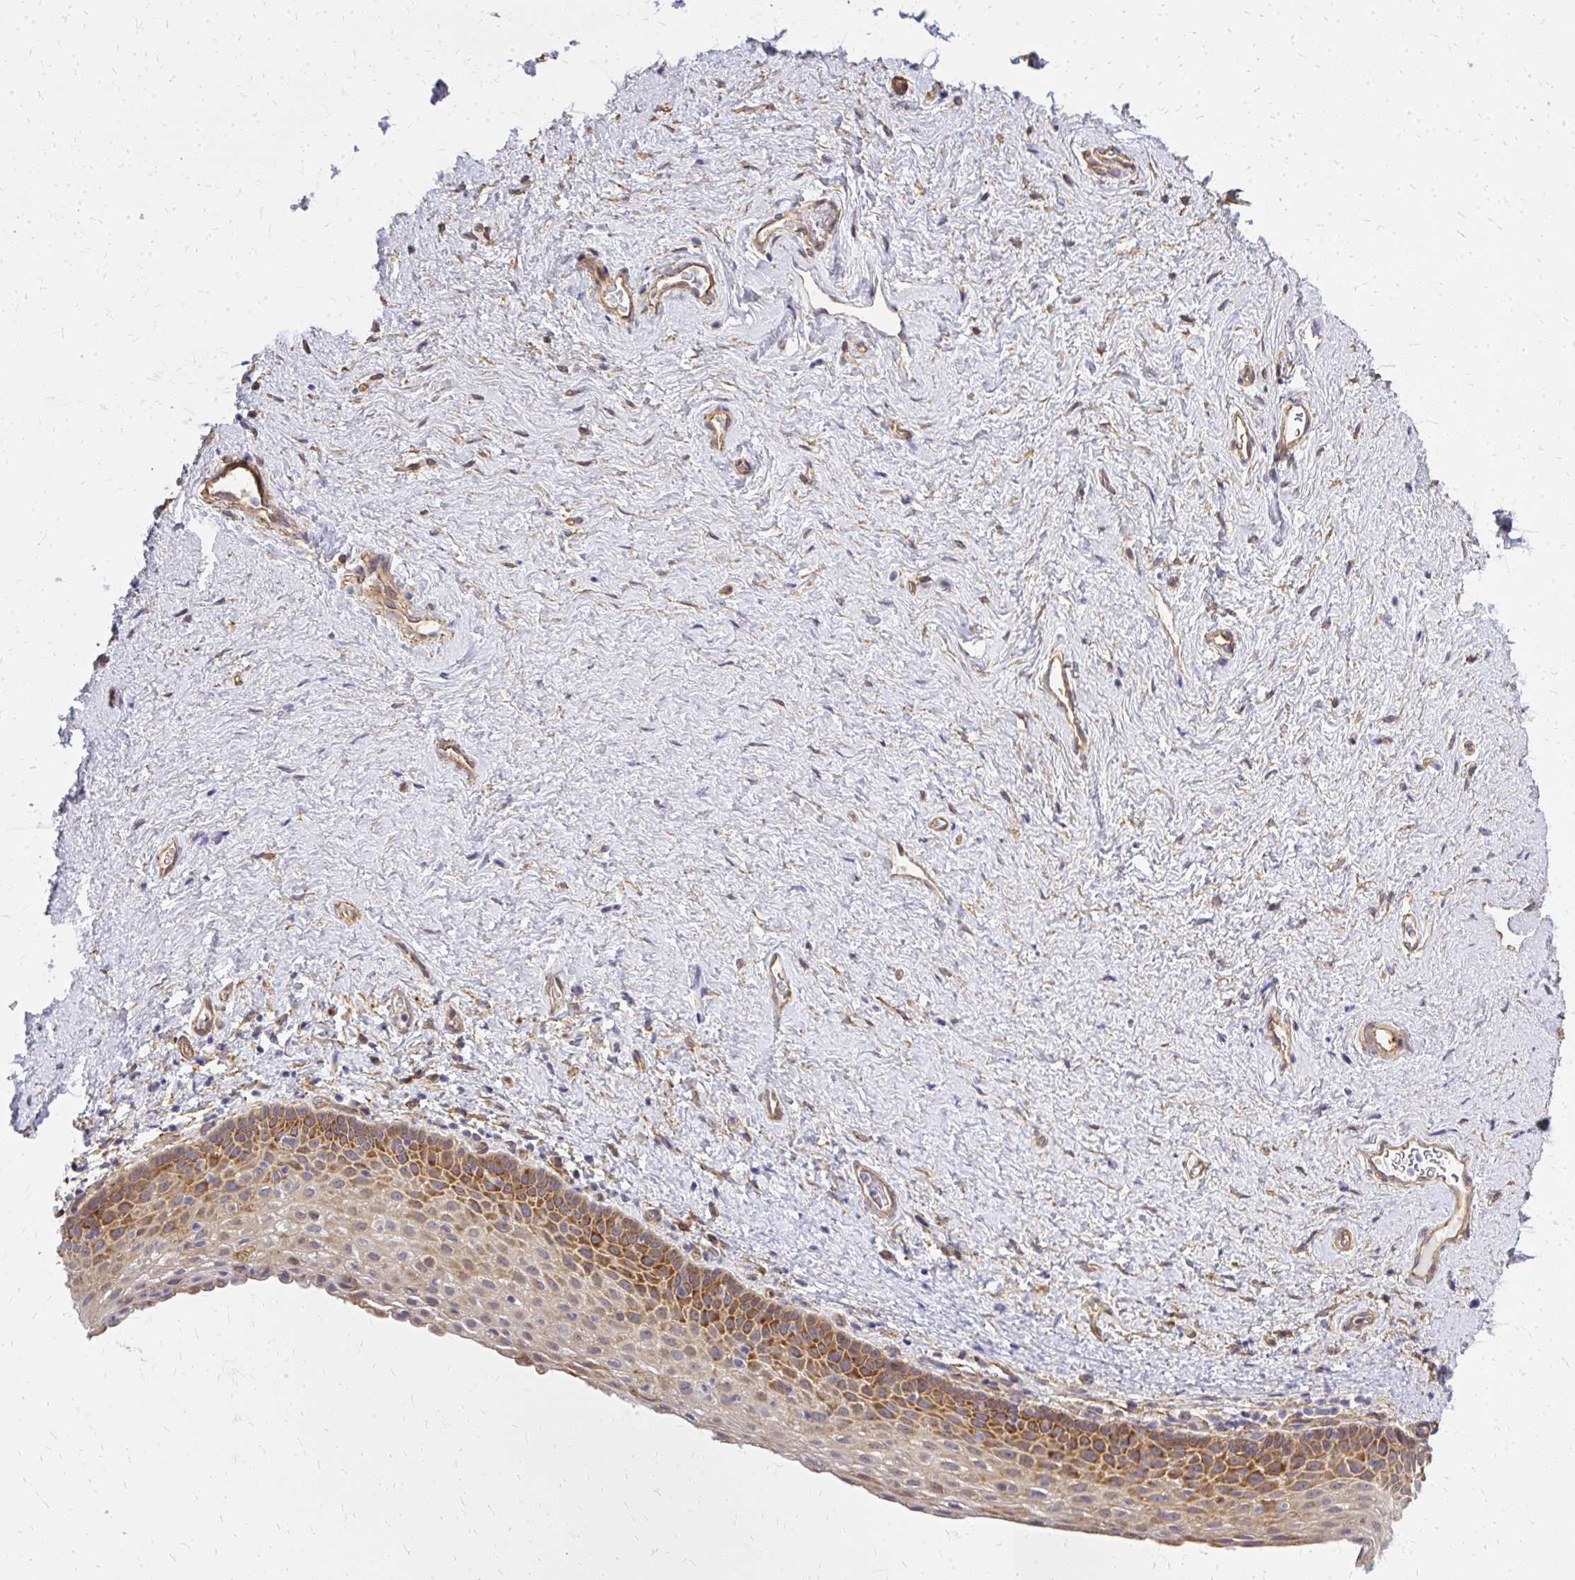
{"staining": {"intensity": "moderate", "quantity": "25%-75%", "location": "cytoplasmic/membranous"}, "tissue": "vagina", "cell_type": "Squamous epithelial cells", "image_type": "normal", "snomed": [{"axis": "morphology", "description": "Normal tissue, NOS"}, {"axis": "topography", "description": "Vagina"}], "caption": "Protein expression analysis of benign vagina shows moderate cytoplasmic/membranous expression in about 25%-75% of squamous epithelial cells. The protein is stained brown, and the nuclei are stained in blue (DAB IHC with brightfield microscopy, high magnification).", "gene": "ENSG00000258472", "patient": {"sex": "female", "age": 61}}